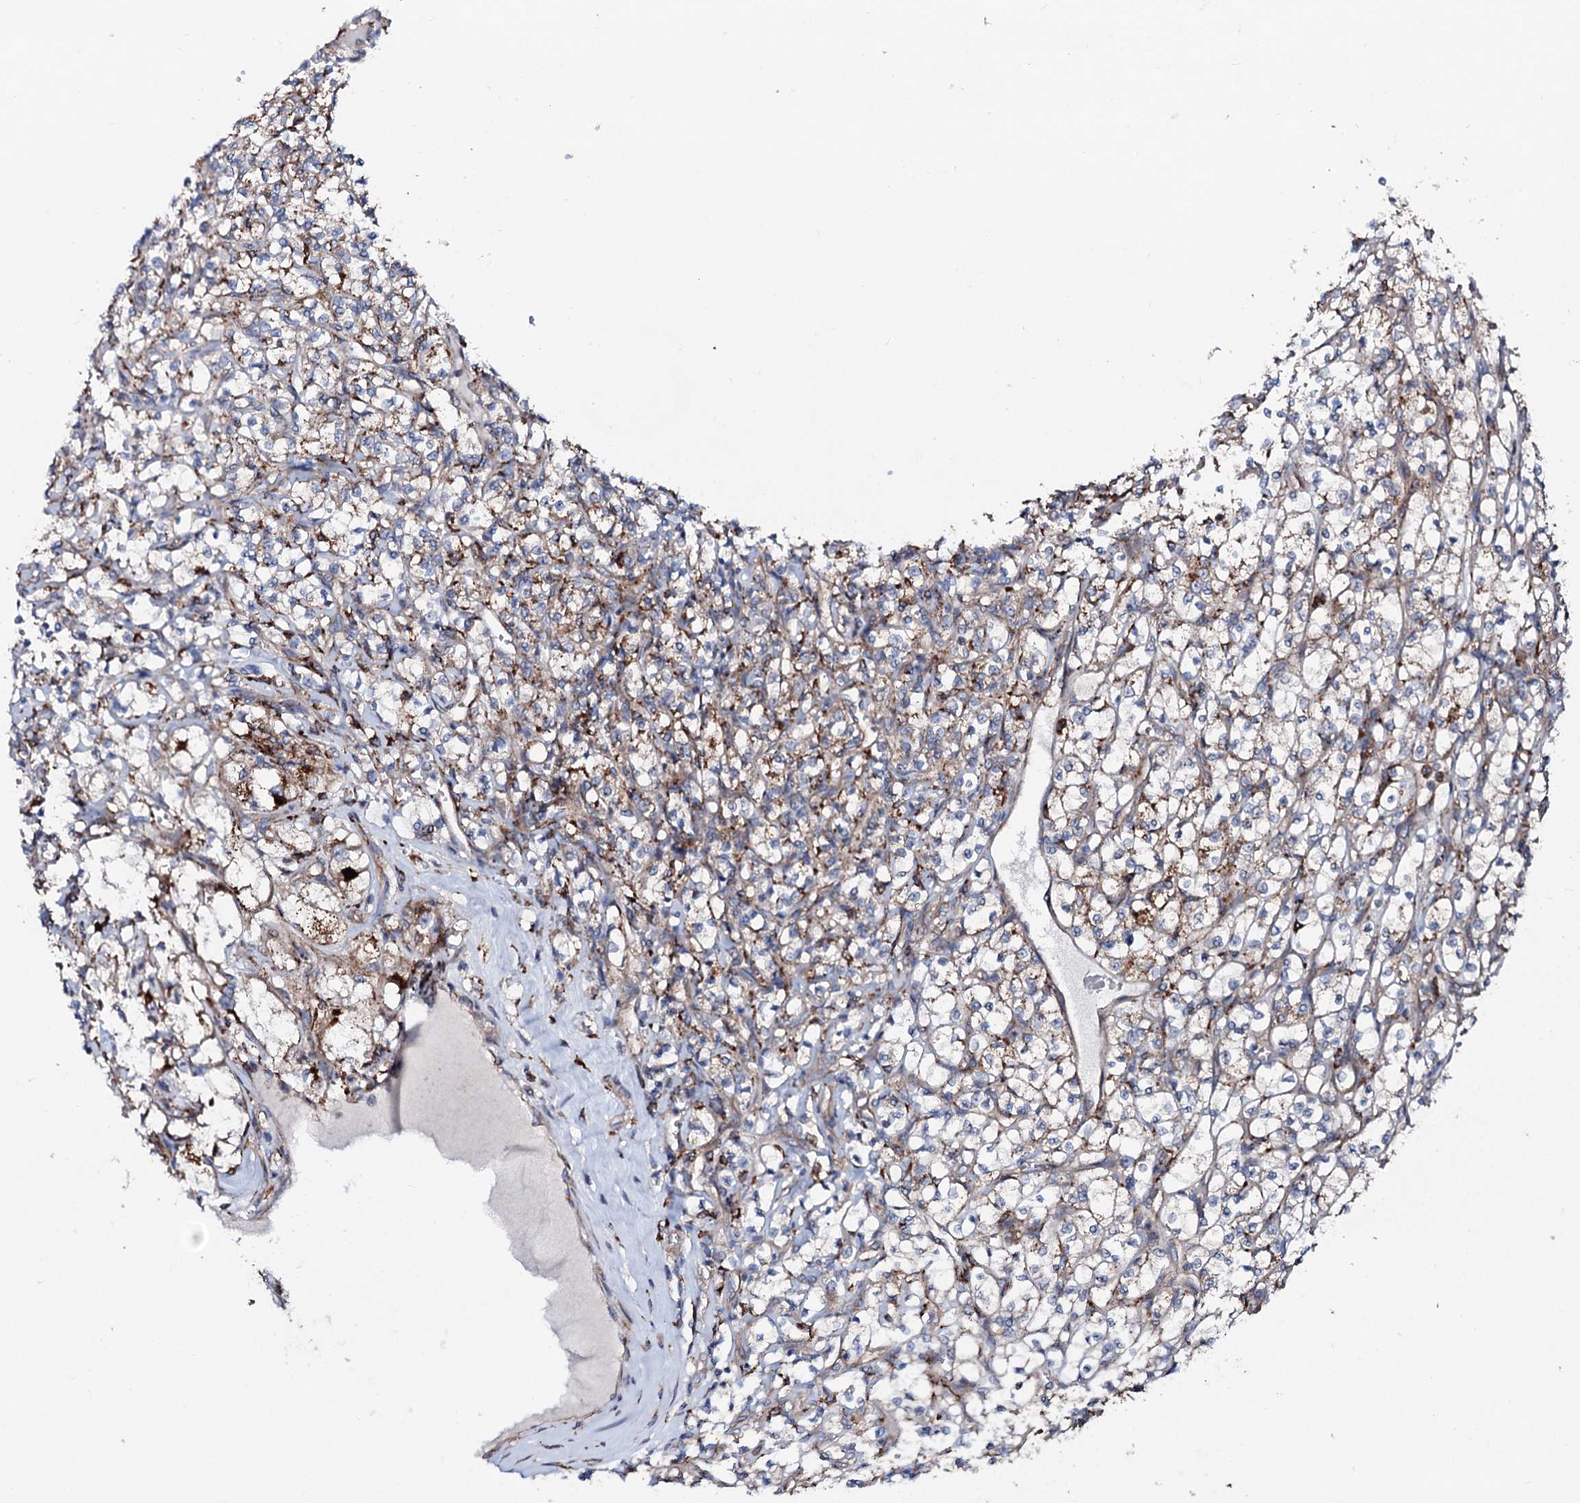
{"staining": {"intensity": "moderate", "quantity": "25%-75%", "location": "cytoplasmic/membranous"}, "tissue": "renal cancer", "cell_type": "Tumor cells", "image_type": "cancer", "snomed": [{"axis": "morphology", "description": "Adenocarcinoma, NOS"}, {"axis": "topography", "description": "Kidney"}], "caption": "Renal cancer was stained to show a protein in brown. There is medium levels of moderate cytoplasmic/membranous positivity in about 25%-75% of tumor cells.", "gene": "P2RX4", "patient": {"sex": "female", "age": 69}}